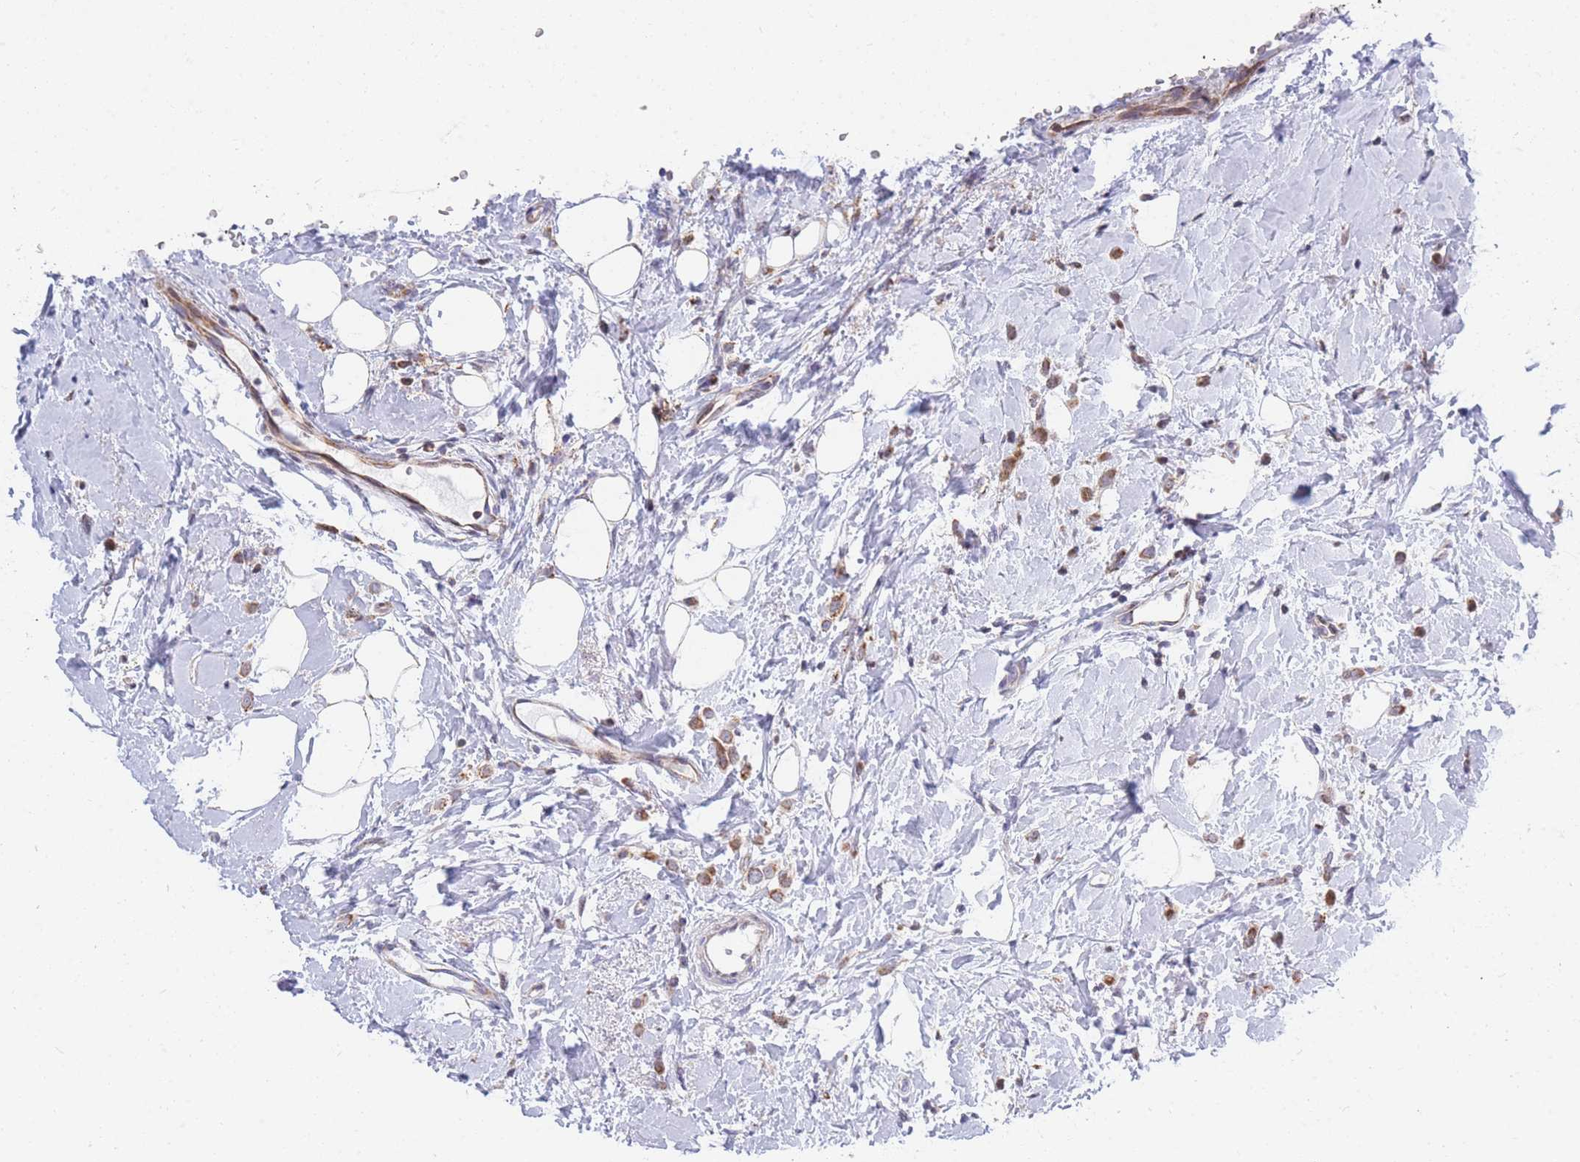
{"staining": {"intensity": "moderate", "quantity": ">75%", "location": "cytoplasmic/membranous"}, "tissue": "breast cancer", "cell_type": "Tumor cells", "image_type": "cancer", "snomed": [{"axis": "morphology", "description": "Lobular carcinoma"}, {"axis": "topography", "description": "Breast"}], "caption": "Immunohistochemical staining of human breast lobular carcinoma demonstrates medium levels of moderate cytoplasmic/membranous protein expression in about >75% of tumor cells.", "gene": "MOB4", "patient": {"sex": "female", "age": 47}}